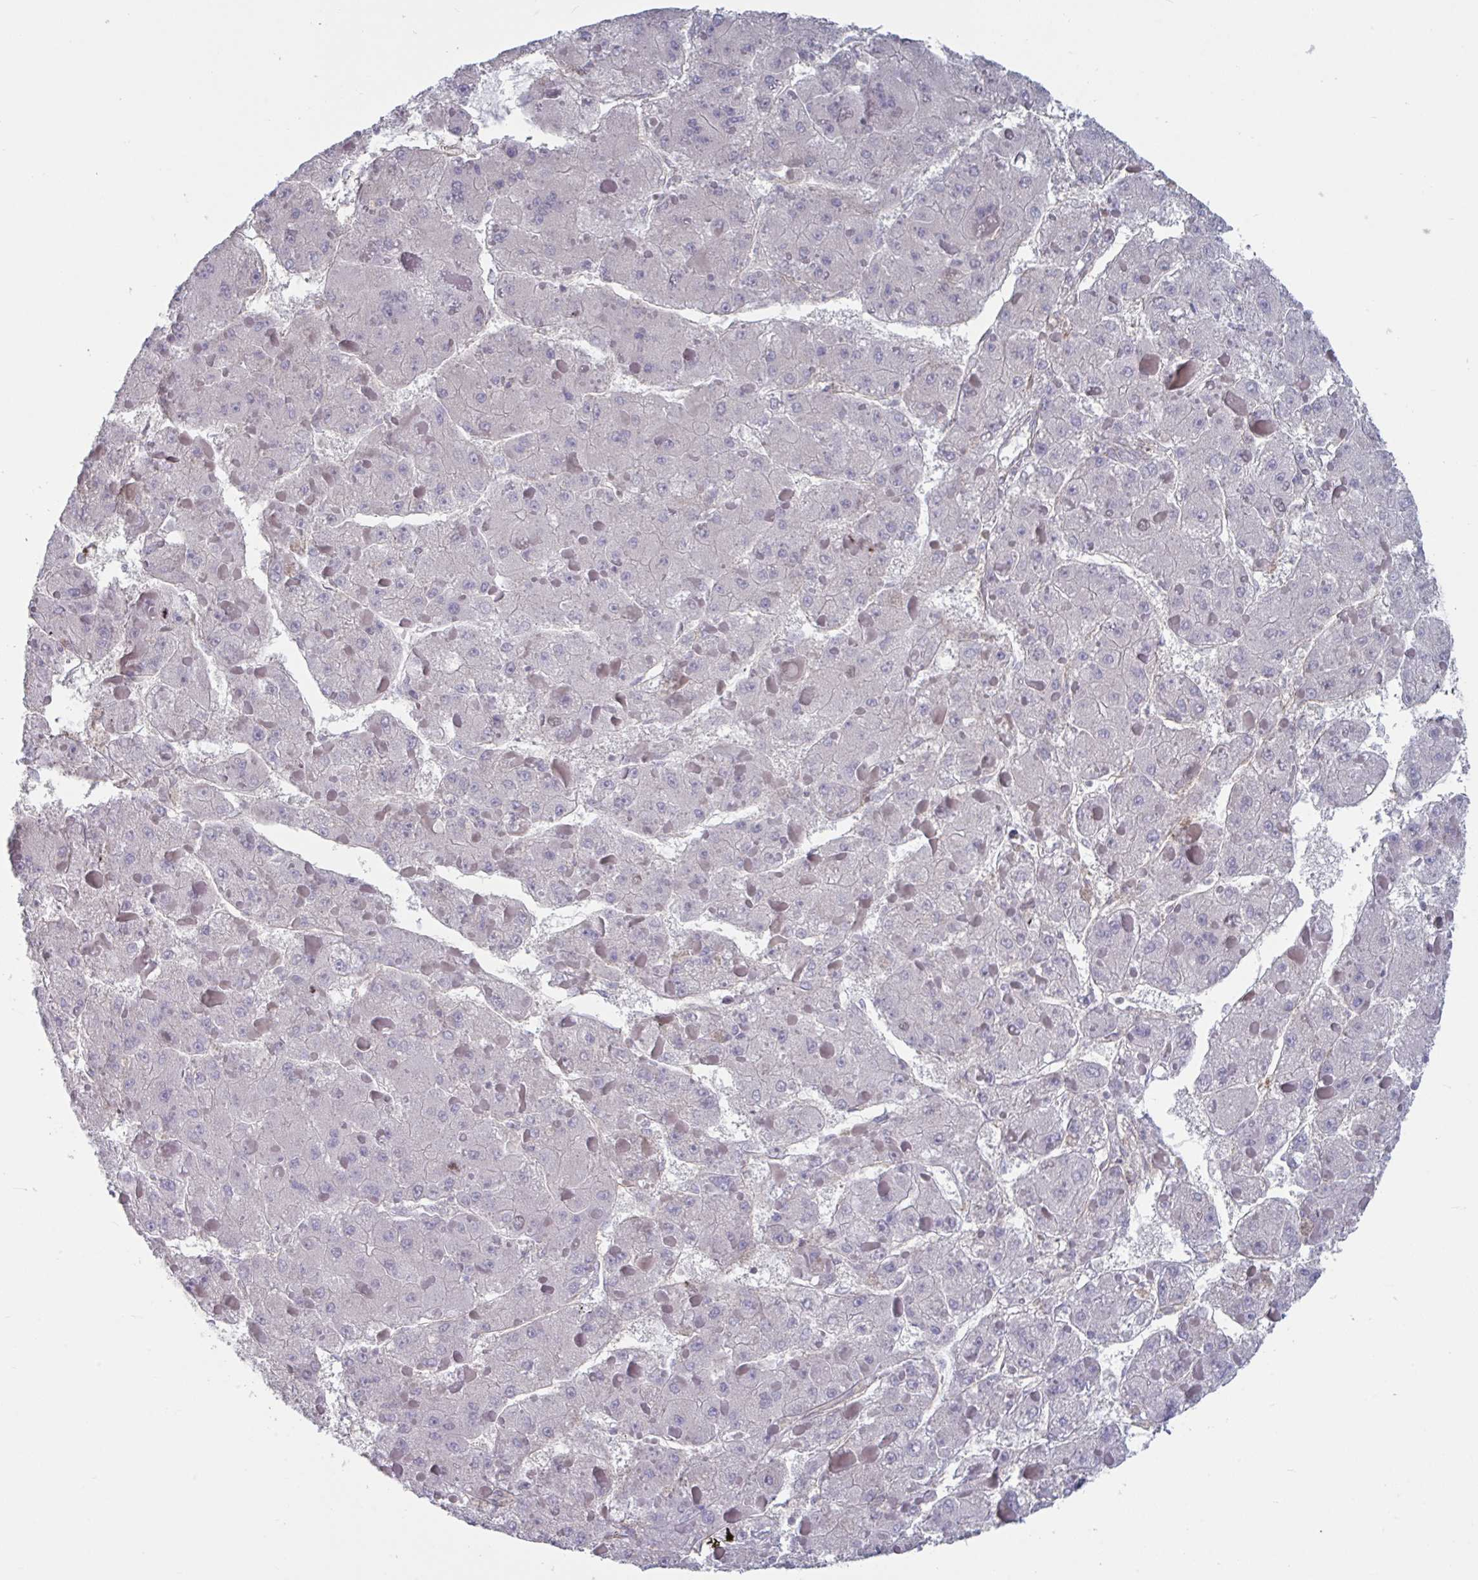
{"staining": {"intensity": "negative", "quantity": "none", "location": "none"}, "tissue": "liver cancer", "cell_type": "Tumor cells", "image_type": "cancer", "snomed": [{"axis": "morphology", "description": "Carcinoma, Hepatocellular, NOS"}, {"axis": "topography", "description": "Liver"}], "caption": "This is an immunohistochemistry (IHC) micrograph of human liver cancer. There is no positivity in tumor cells.", "gene": "STK26", "patient": {"sex": "female", "age": 73}}